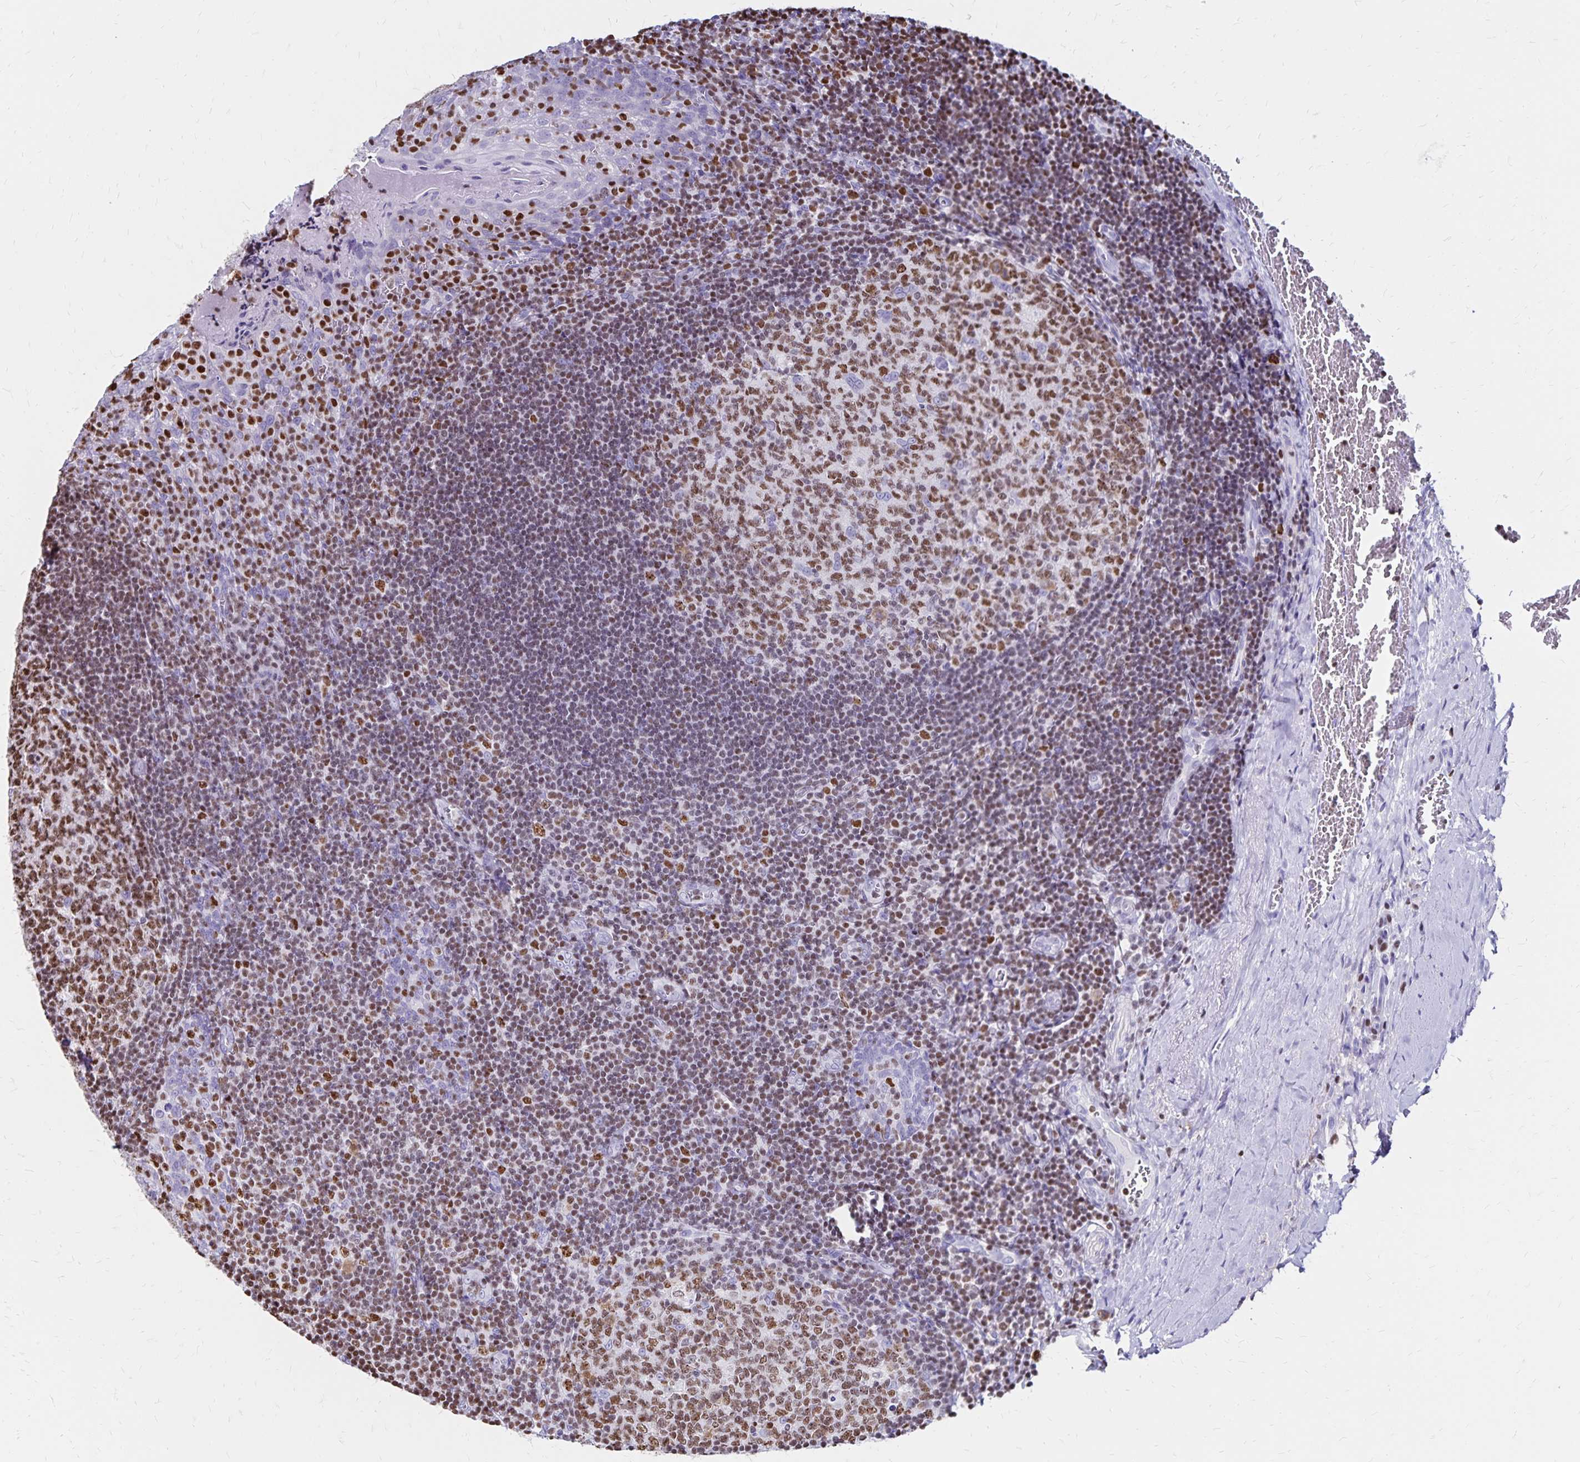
{"staining": {"intensity": "moderate", "quantity": ">75%", "location": "nuclear"}, "tissue": "tonsil", "cell_type": "Germinal center cells", "image_type": "normal", "snomed": [{"axis": "morphology", "description": "Normal tissue, NOS"}, {"axis": "morphology", "description": "Inflammation, NOS"}, {"axis": "topography", "description": "Tonsil"}], "caption": "Human tonsil stained for a protein (brown) demonstrates moderate nuclear positive positivity in about >75% of germinal center cells.", "gene": "IKZF1", "patient": {"sex": "female", "age": 31}}